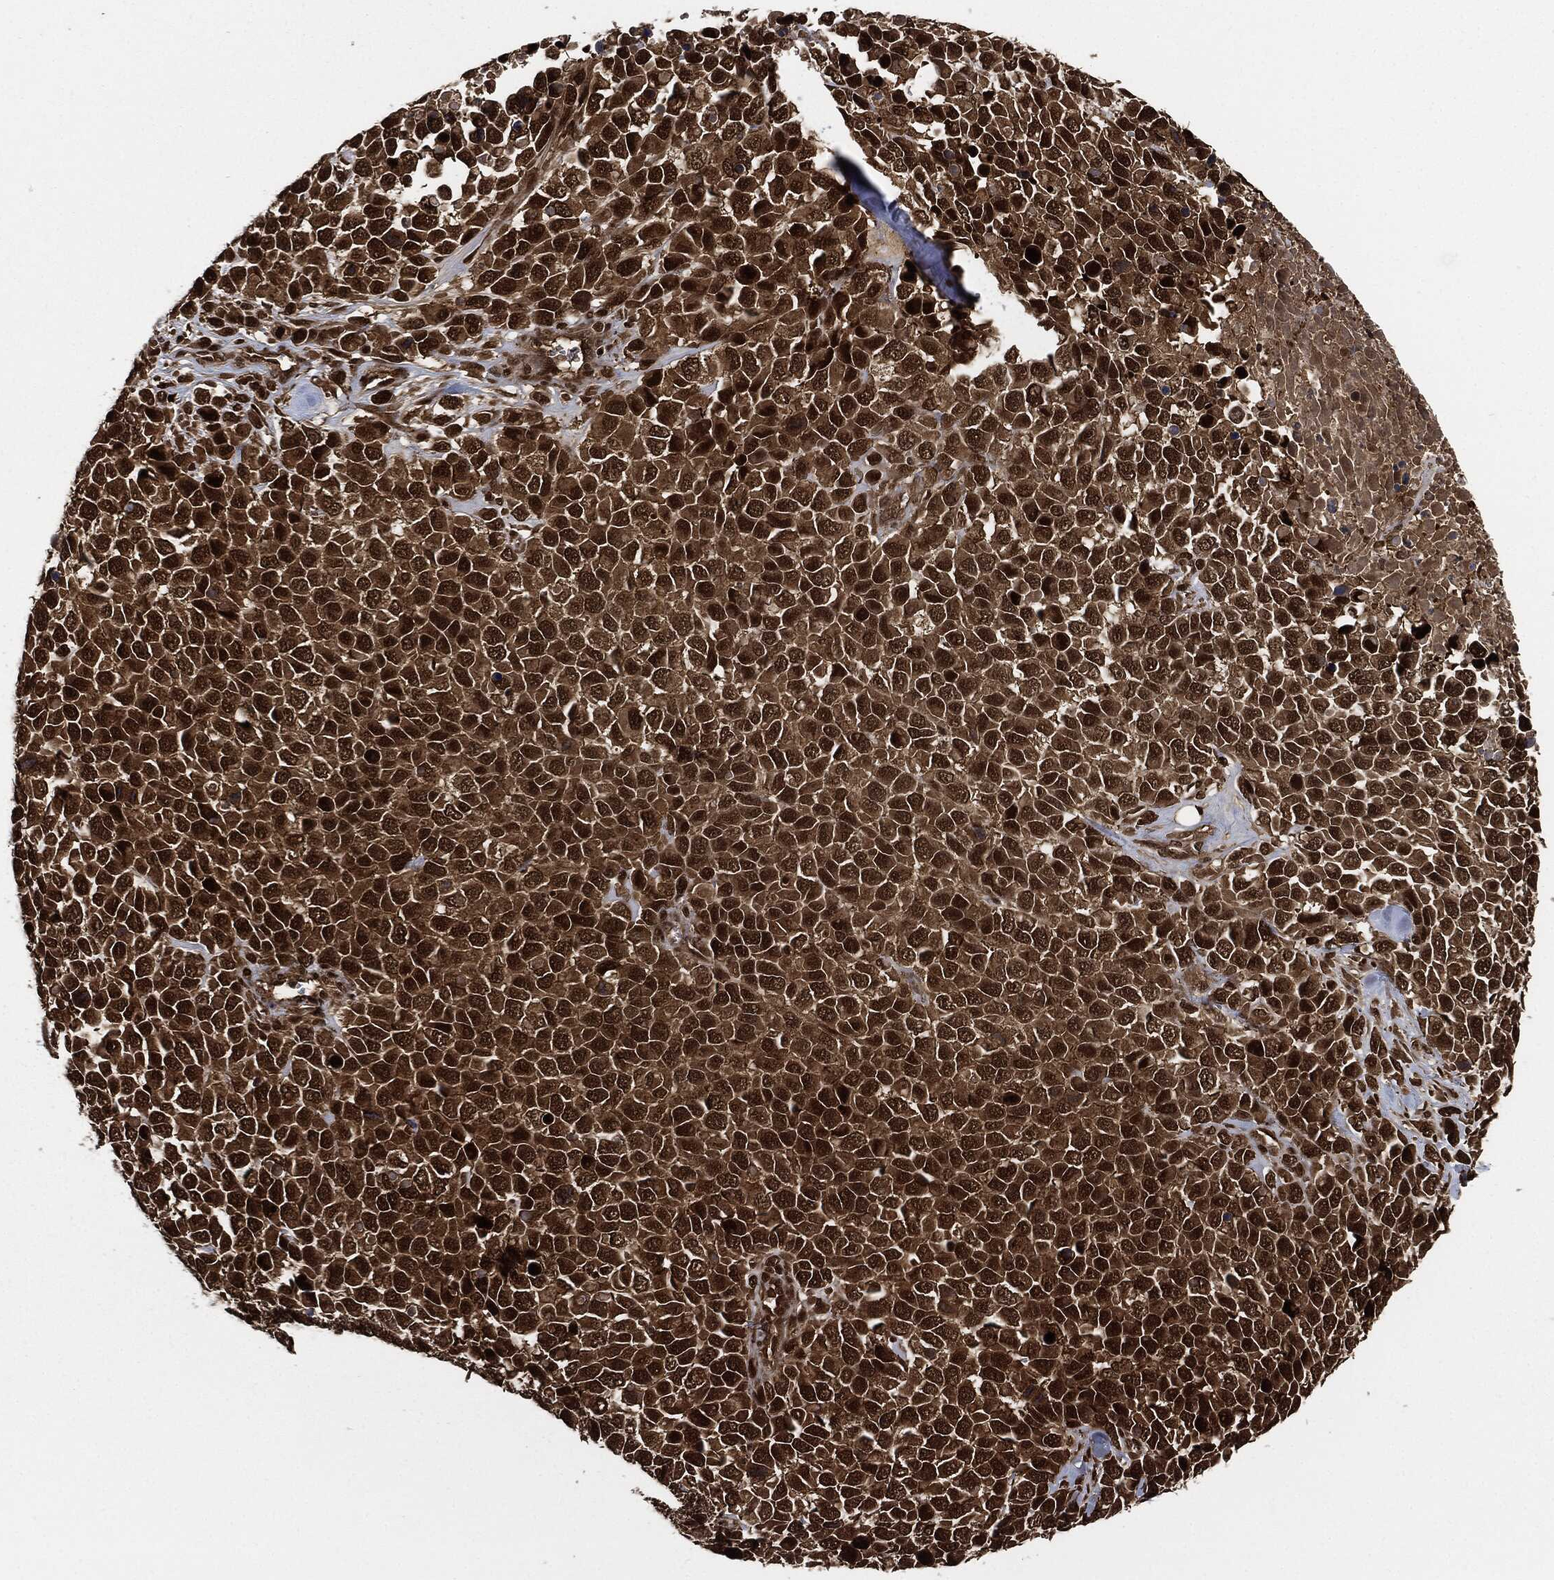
{"staining": {"intensity": "strong", "quantity": "25%-75%", "location": "cytoplasmic/membranous,nuclear"}, "tissue": "melanoma", "cell_type": "Tumor cells", "image_type": "cancer", "snomed": [{"axis": "morphology", "description": "Malignant melanoma, Metastatic site"}, {"axis": "topography", "description": "Skin"}], "caption": "Strong cytoplasmic/membranous and nuclear protein positivity is present in approximately 25%-75% of tumor cells in malignant melanoma (metastatic site). The protein is stained brown, and the nuclei are stained in blue (DAB IHC with brightfield microscopy, high magnification).", "gene": "DCTN1", "patient": {"sex": "male", "age": 84}}